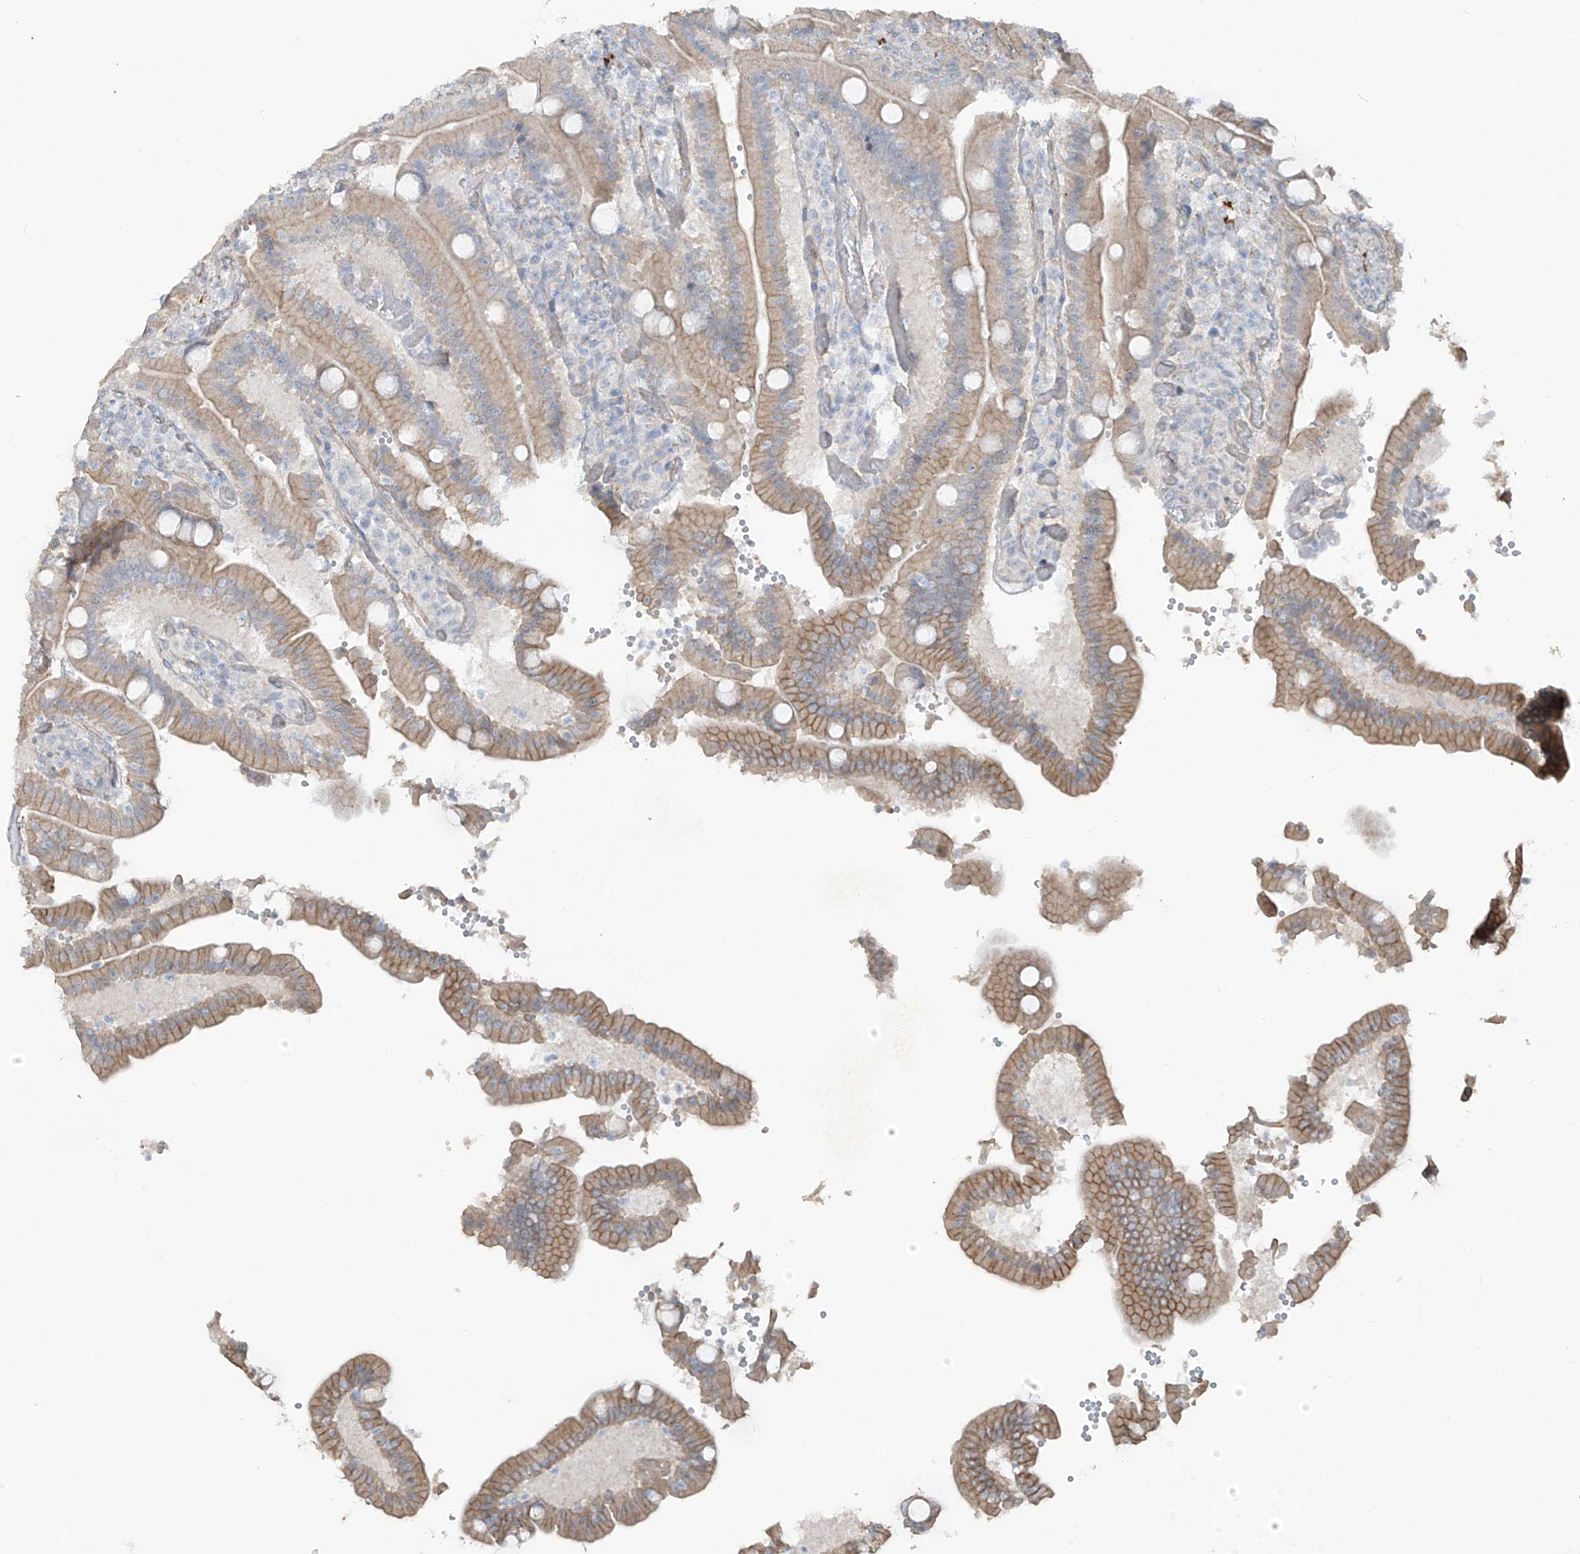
{"staining": {"intensity": "moderate", "quantity": "25%-75%", "location": "cytoplasmic/membranous"}, "tissue": "duodenum", "cell_type": "Glandular cells", "image_type": "normal", "snomed": [{"axis": "morphology", "description": "Normal tissue, NOS"}, {"axis": "topography", "description": "Duodenum"}], "caption": "The immunohistochemical stain highlights moderate cytoplasmic/membranous staining in glandular cells of benign duodenum.", "gene": "TUBE1", "patient": {"sex": "female", "age": 62}}